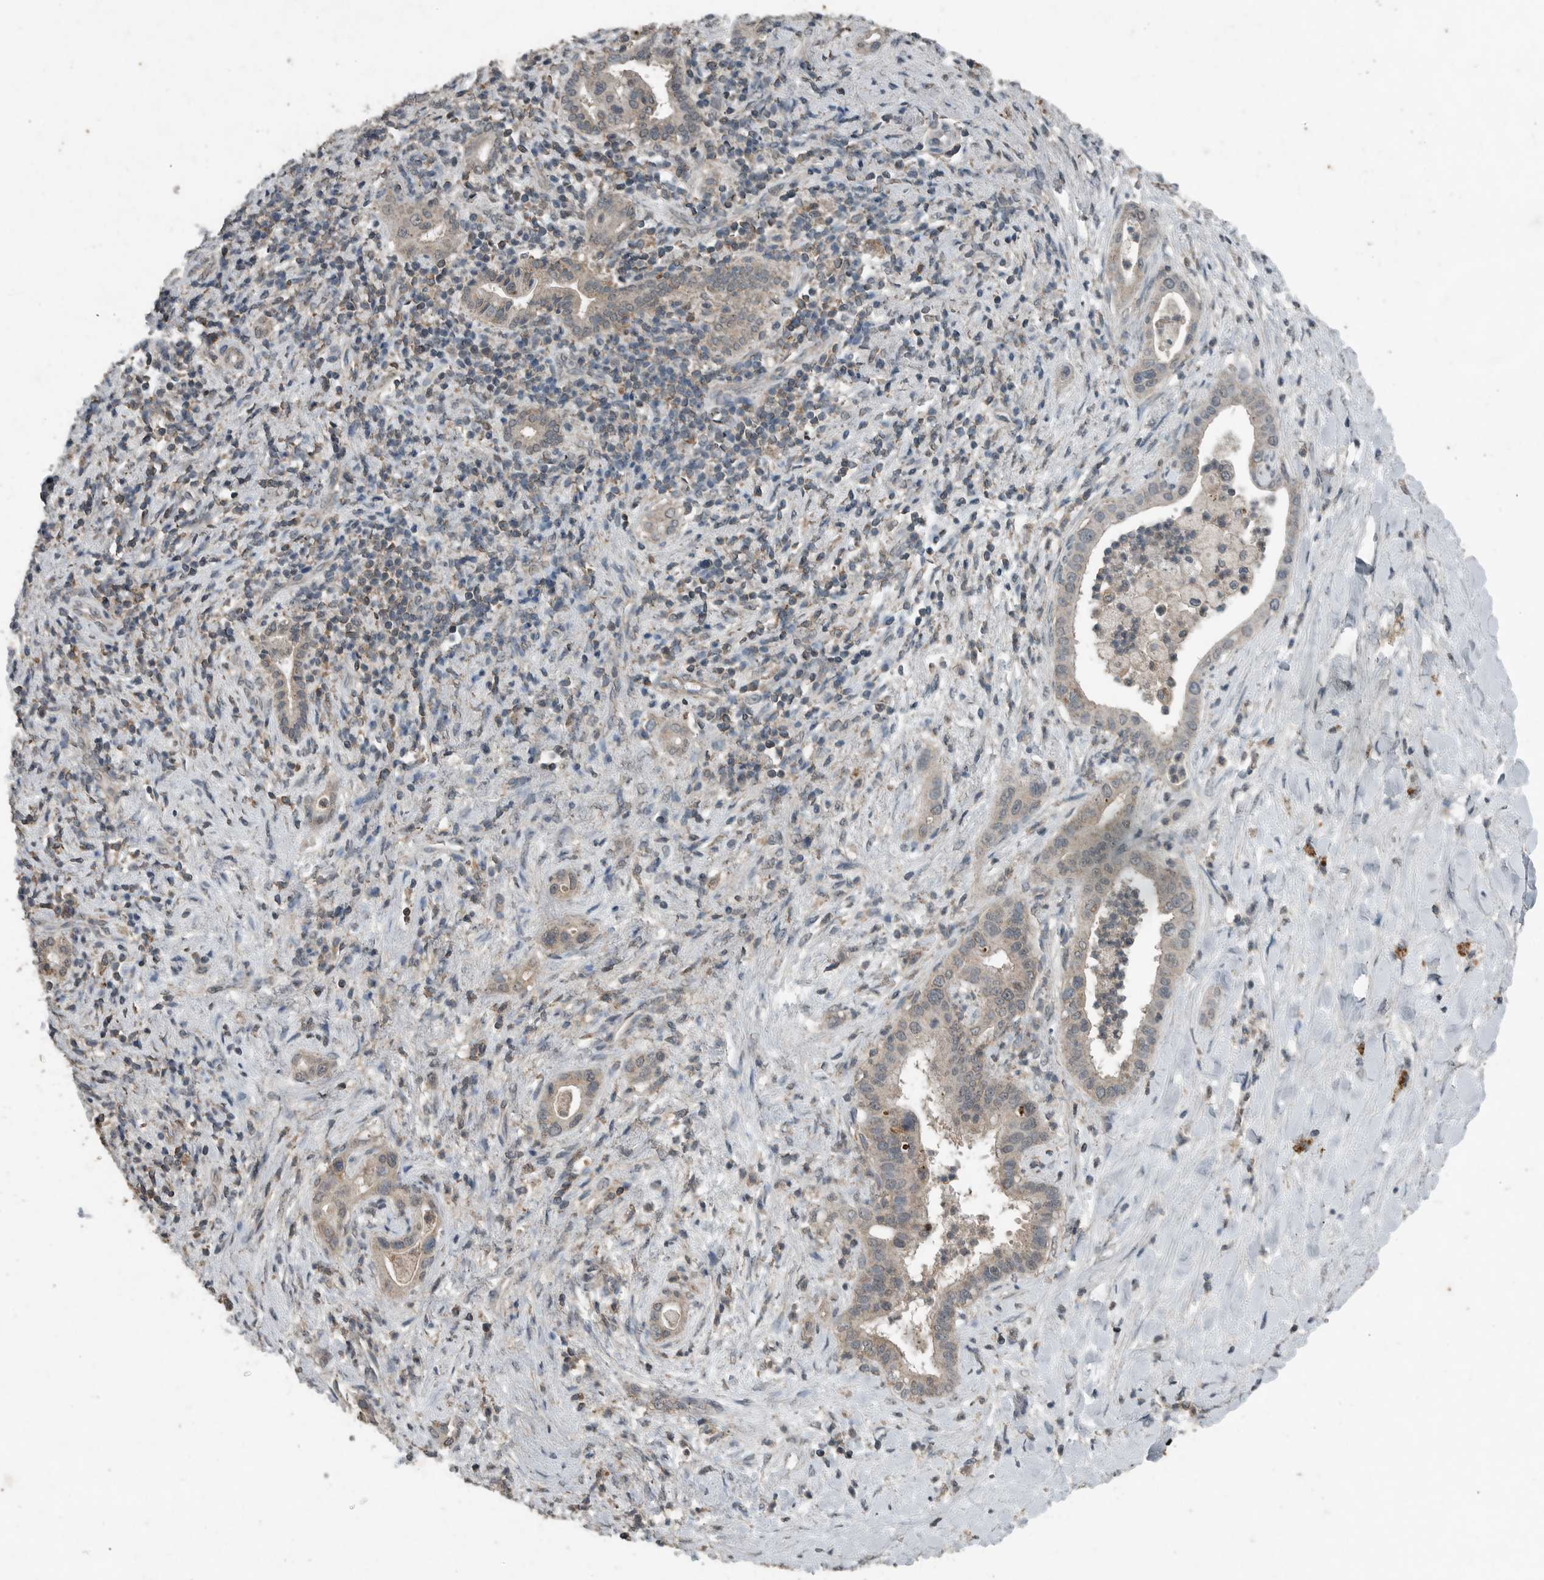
{"staining": {"intensity": "negative", "quantity": "none", "location": "none"}, "tissue": "liver cancer", "cell_type": "Tumor cells", "image_type": "cancer", "snomed": [{"axis": "morphology", "description": "Cholangiocarcinoma"}, {"axis": "topography", "description": "Liver"}], "caption": "A high-resolution histopathology image shows immunohistochemistry staining of liver cancer (cholangiocarcinoma), which shows no significant staining in tumor cells.", "gene": "IL6ST", "patient": {"sex": "female", "age": 54}}